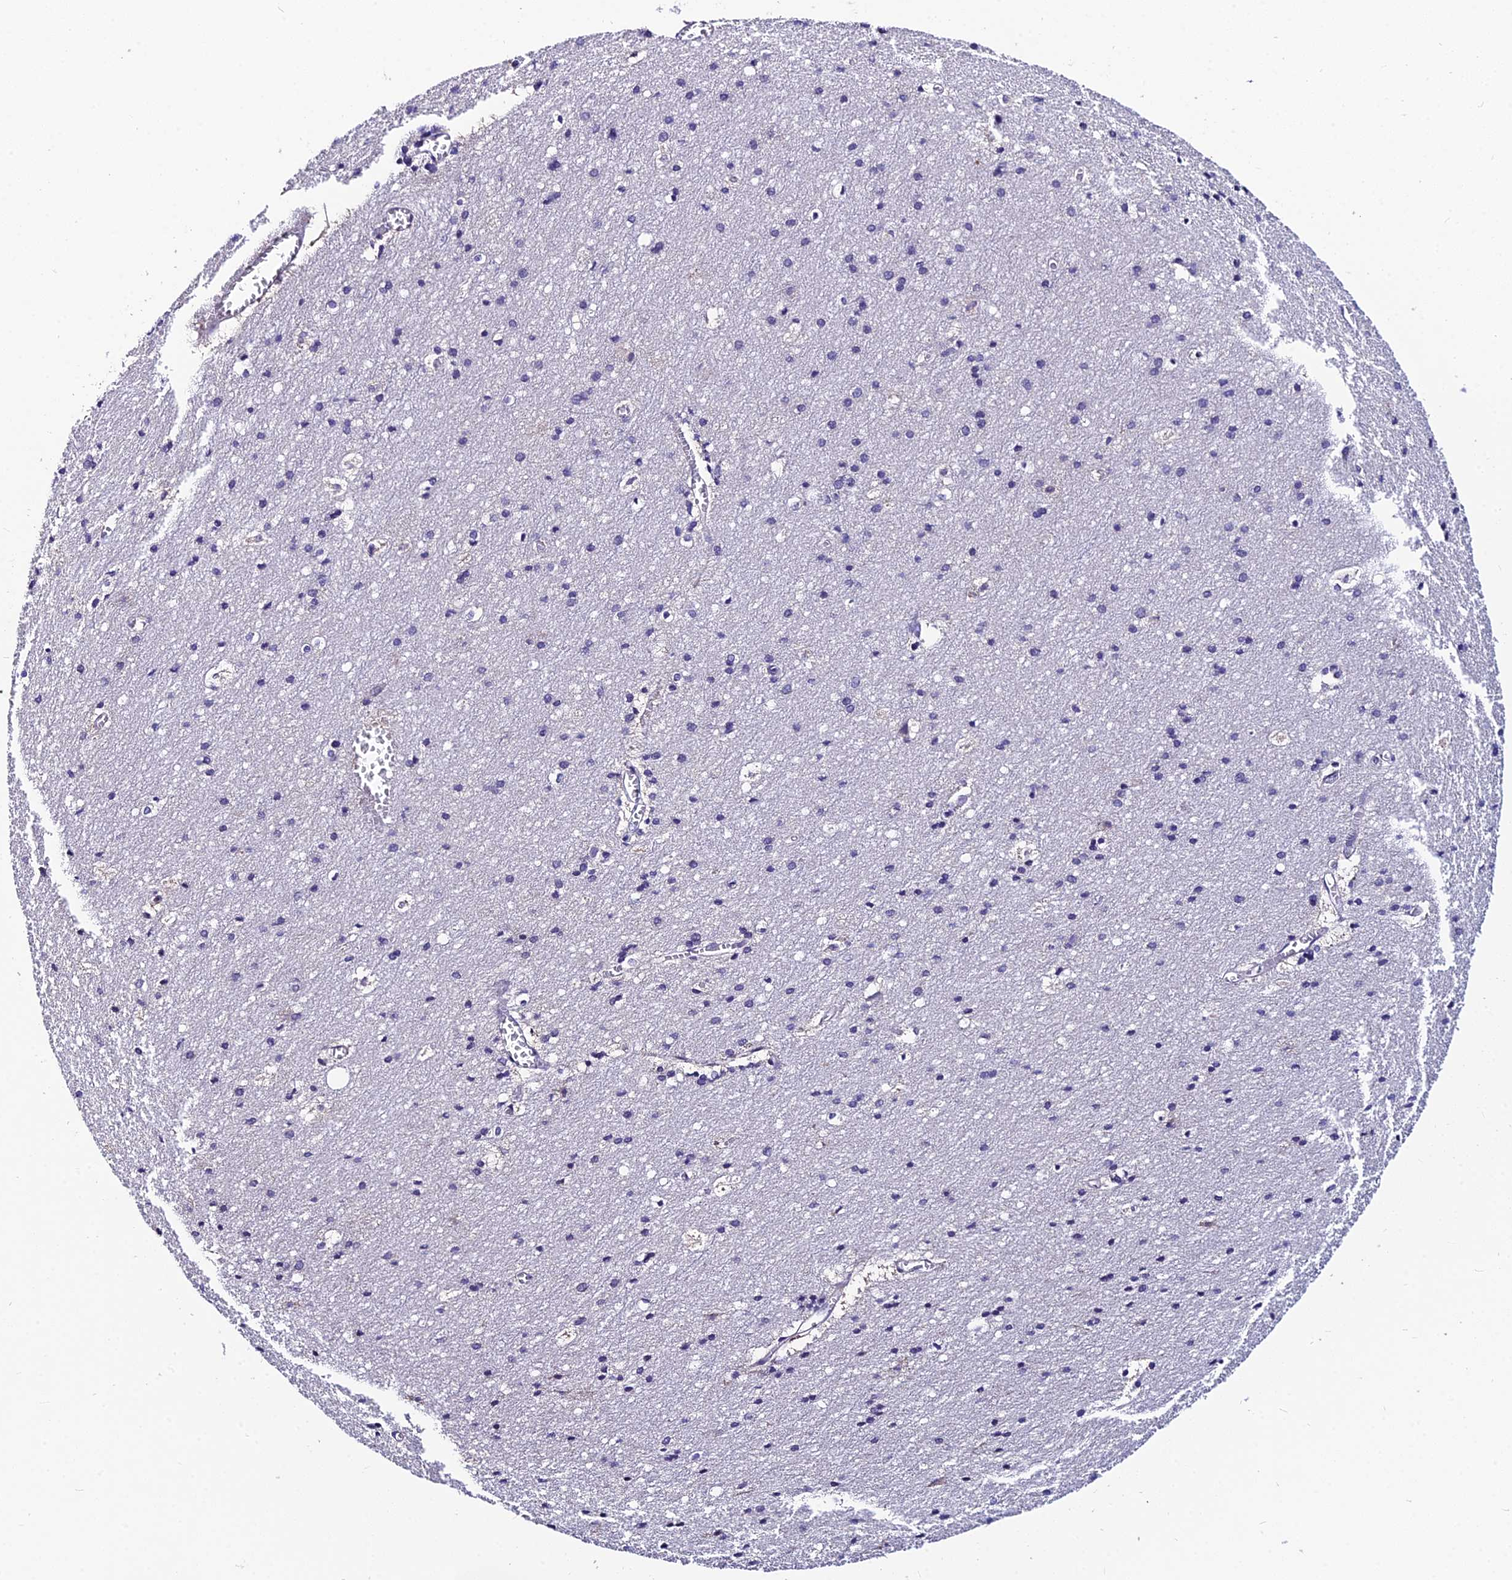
{"staining": {"intensity": "negative", "quantity": "none", "location": "none"}, "tissue": "cerebral cortex", "cell_type": "Endothelial cells", "image_type": "normal", "snomed": [{"axis": "morphology", "description": "Normal tissue, NOS"}, {"axis": "topography", "description": "Cerebral cortex"}], "caption": "A high-resolution image shows immunohistochemistry (IHC) staining of unremarkable cerebral cortex, which displays no significant expression in endothelial cells. (Immunohistochemistry, brightfield microscopy, high magnification).", "gene": "LGALS7", "patient": {"sex": "male", "age": 54}}